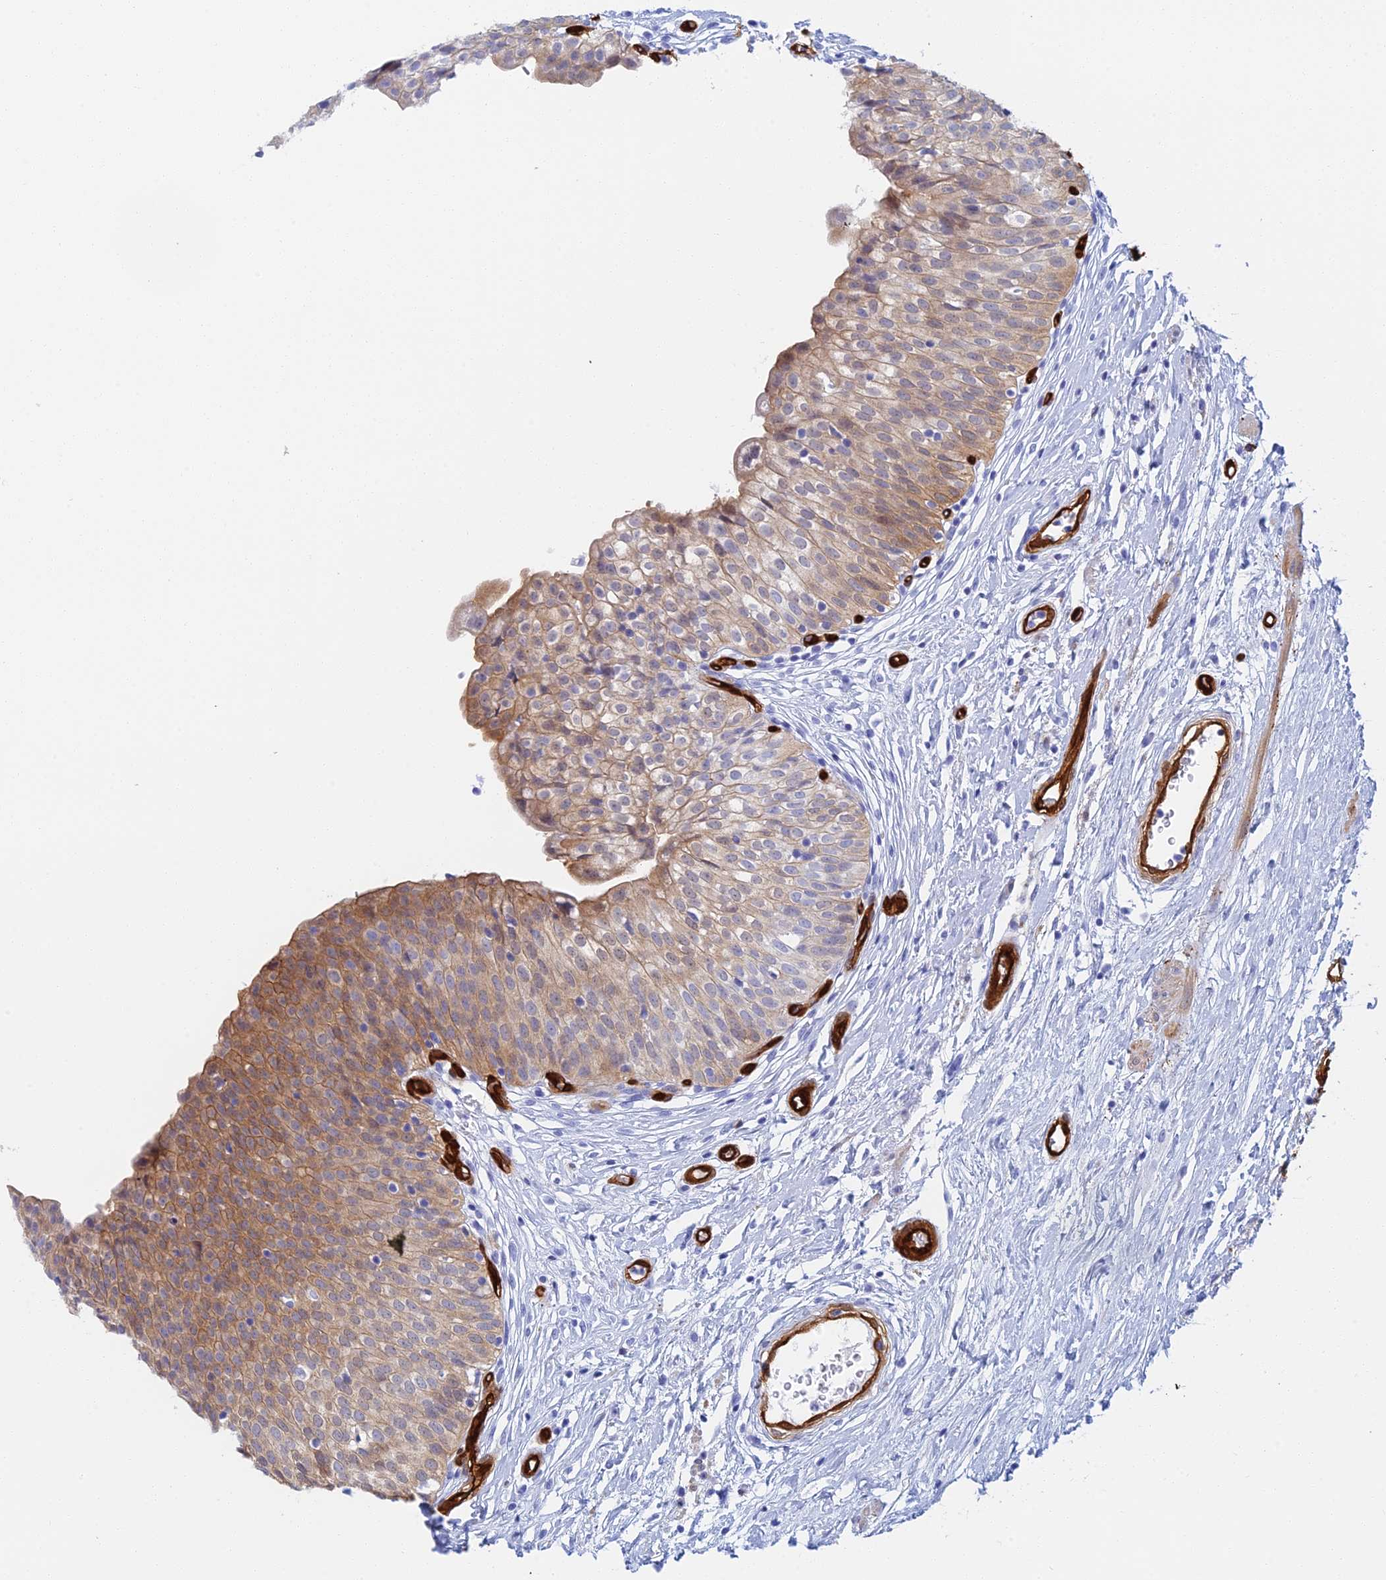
{"staining": {"intensity": "strong", "quantity": "25%-75%", "location": "cytoplasmic/membranous,nuclear"}, "tissue": "urinary bladder", "cell_type": "Urothelial cells", "image_type": "normal", "snomed": [{"axis": "morphology", "description": "Normal tissue, NOS"}, {"axis": "topography", "description": "Urinary bladder"}], "caption": "Immunohistochemistry (DAB) staining of unremarkable urinary bladder demonstrates strong cytoplasmic/membranous,nuclear protein expression in approximately 25%-75% of urothelial cells.", "gene": "CRIP2", "patient": {"sex": "male", "age": 55}}